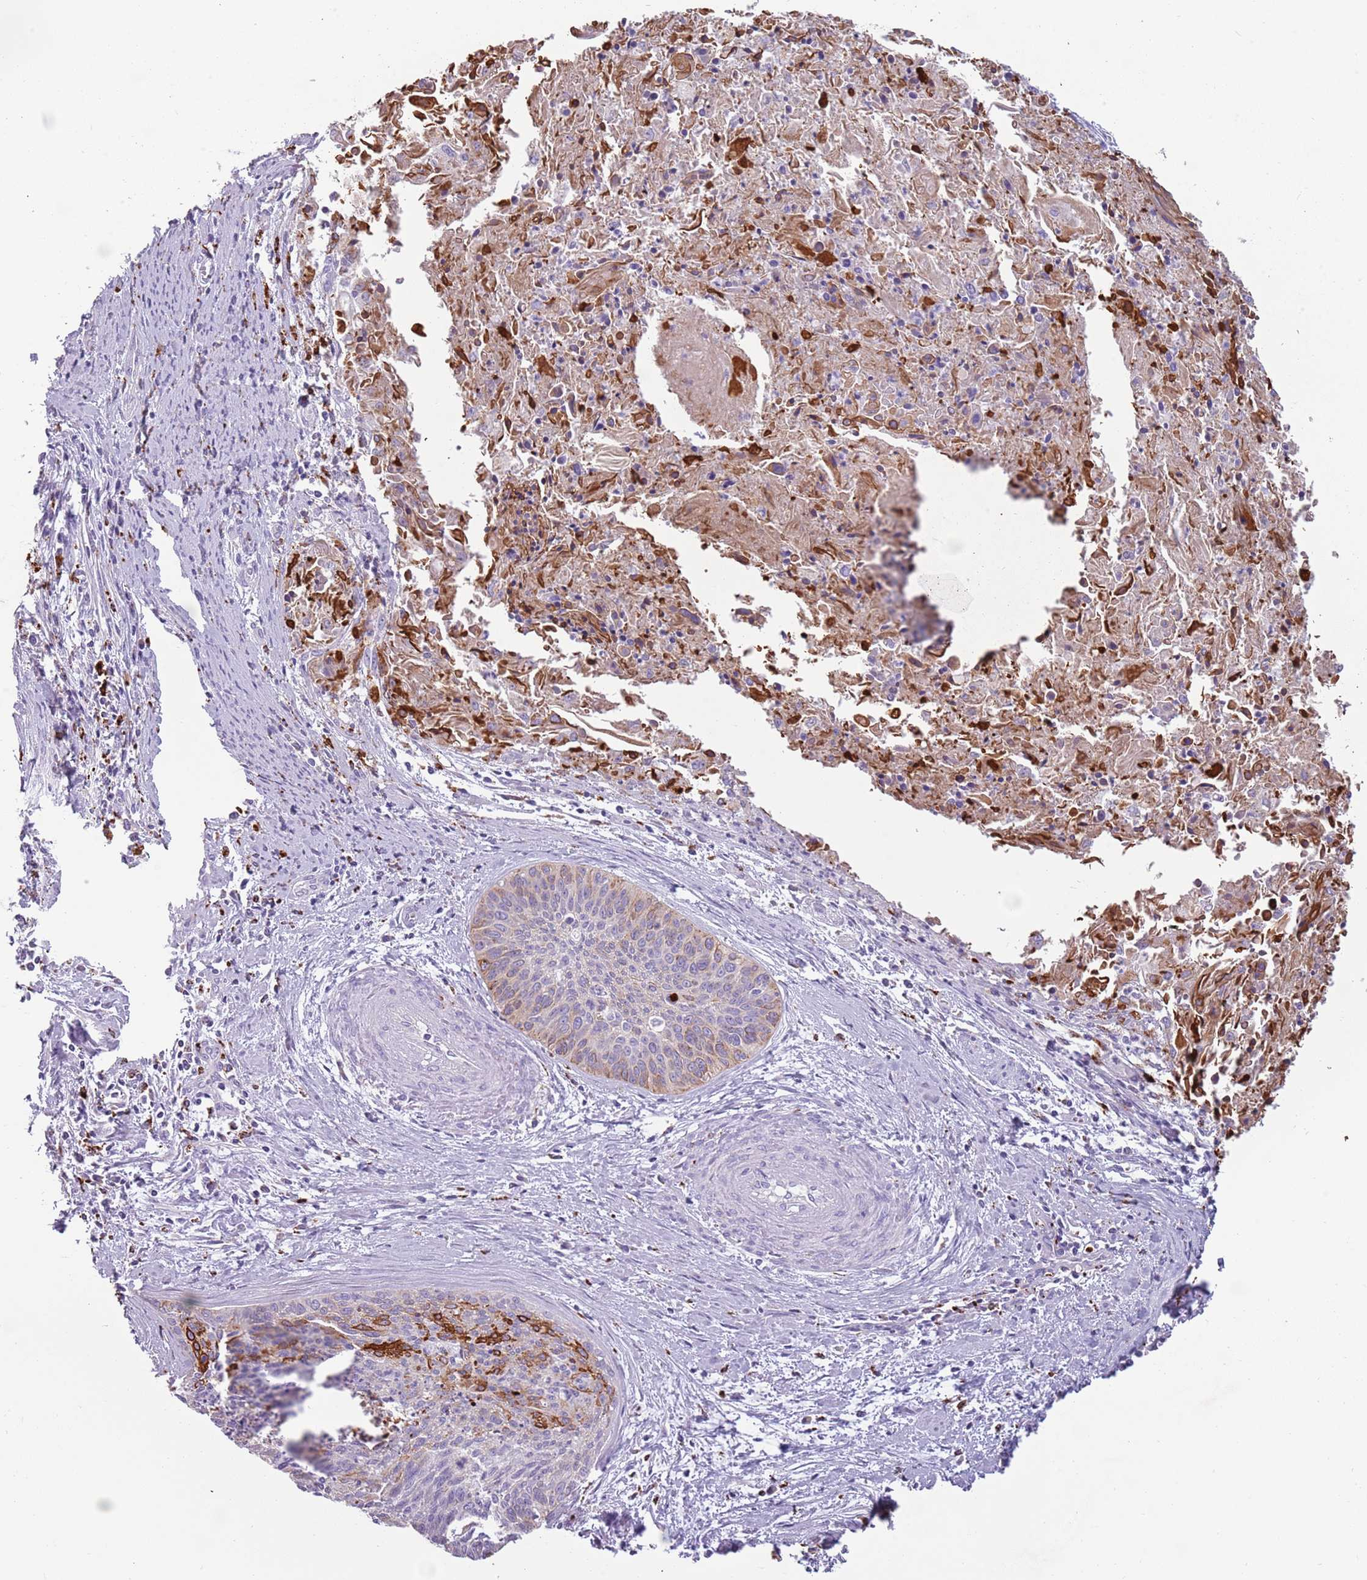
{"staining": {"intensity": "strong", "quantity": "<25%", "location": "cytoplasmic/membranous"}, "tissue": "cervical cancer", "cell_type": "Tumor cells", "image_type": "cancer", "snomed": [{"axis": "morphology", "description": "Squamous cell carcinoma, NOS"}, {"axis": "topography", "description": "Cervix"}], "caption": "Protein staining by immunohistochemistry displays strong cytoplasmic/membranous expression in approximately <25% of tumor cells in cervical cancer (squamous cell carcinoma).", "gene": "NWD2", "patient": {"sex": "female", "age": 55}}